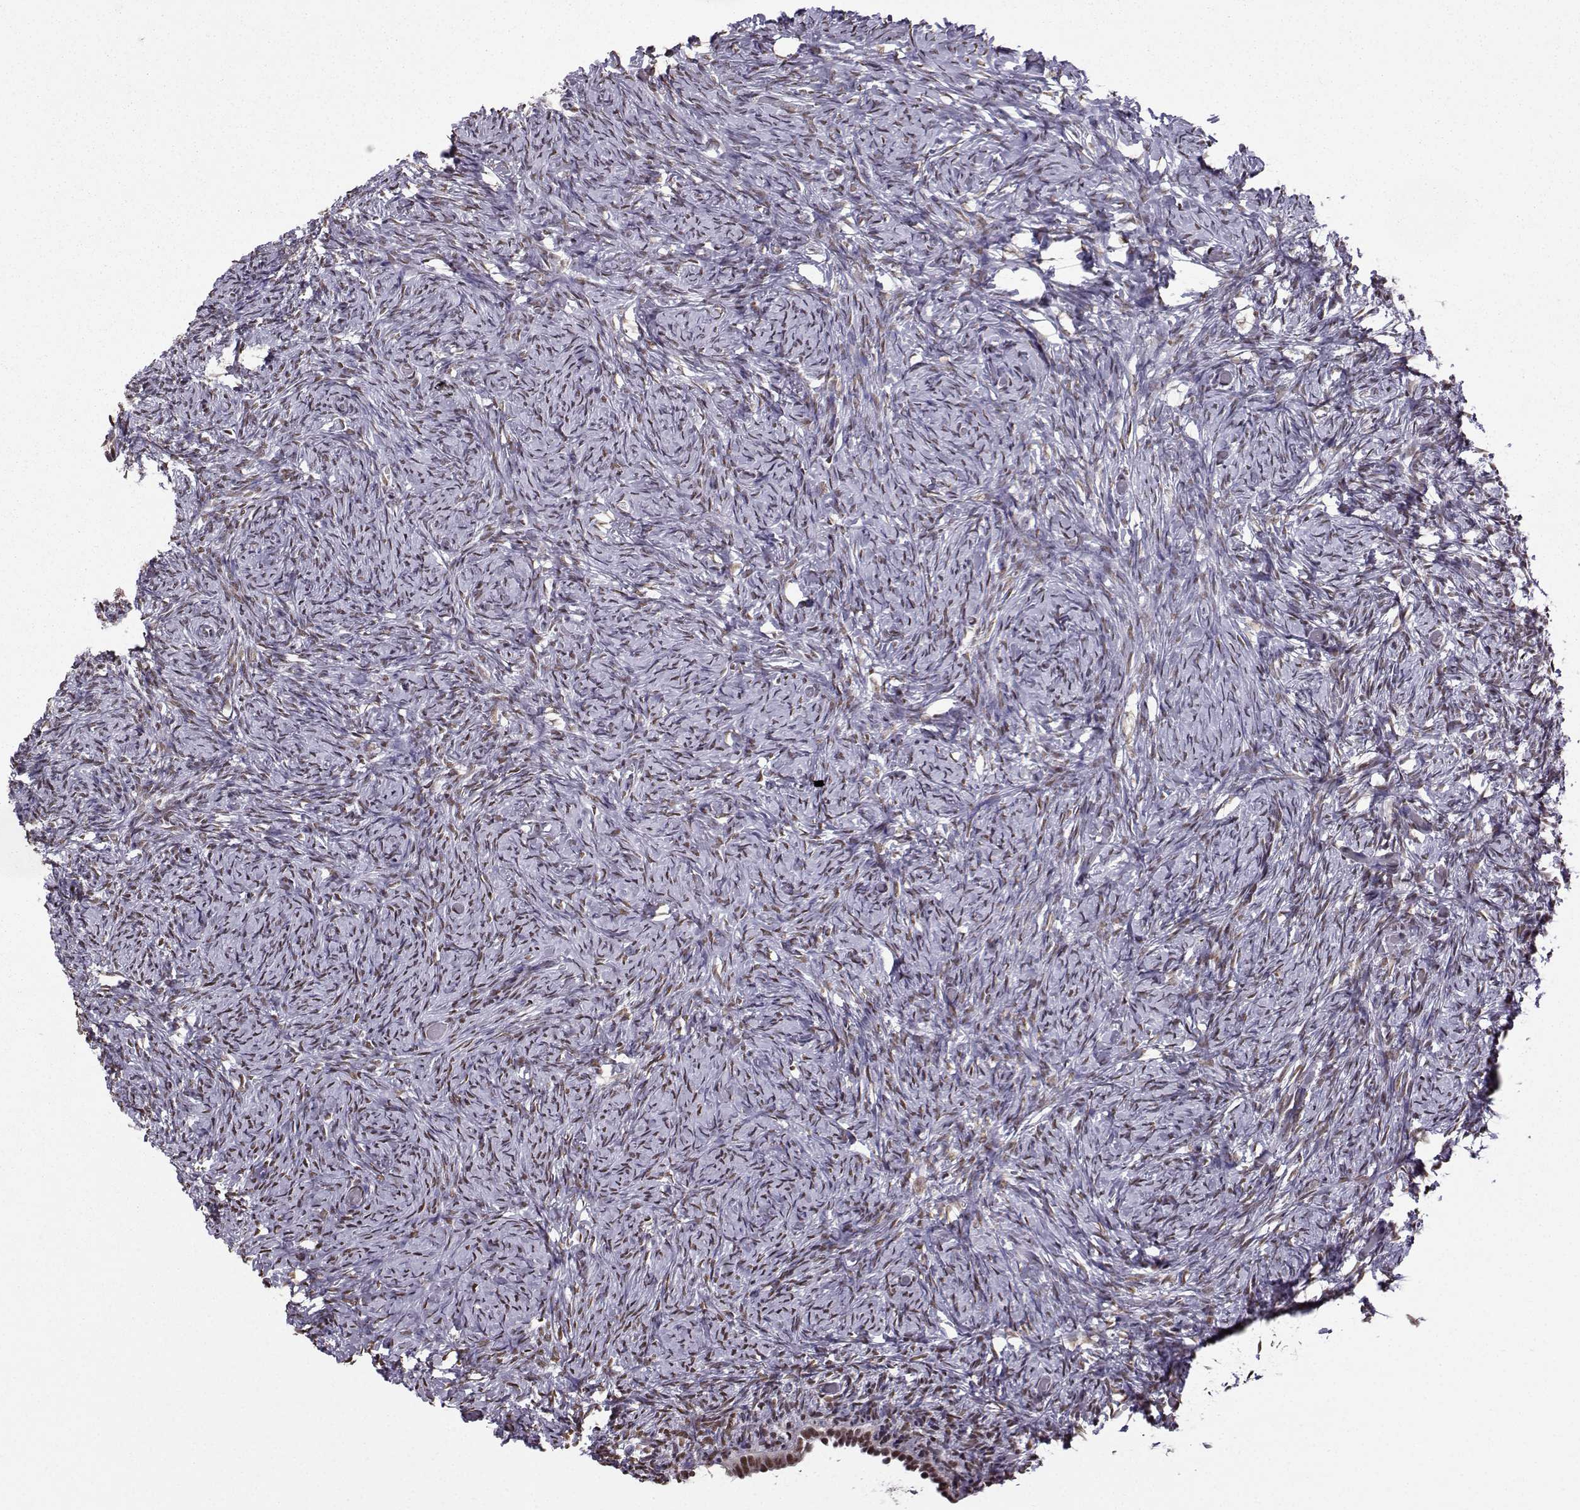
{"staining": {"intensity": "moderate", "quantity": ">75%", "location": "nuclear"}, "tissue": "ovary", "cell_type": "Follicle cells", "image_type": "normal", "snomed": [{"axis": "morphology", "description": "Normal tissue, NOS"}, {"axis": "topography", "description": "Ovary"}], "caption": "Protein expression analysis of unremarkable human ovary reveals moderate nuclear positivity in about >75% of follicle cells.", "gene": "EZH1", "patient": {"sex": "female", "age": 39}}